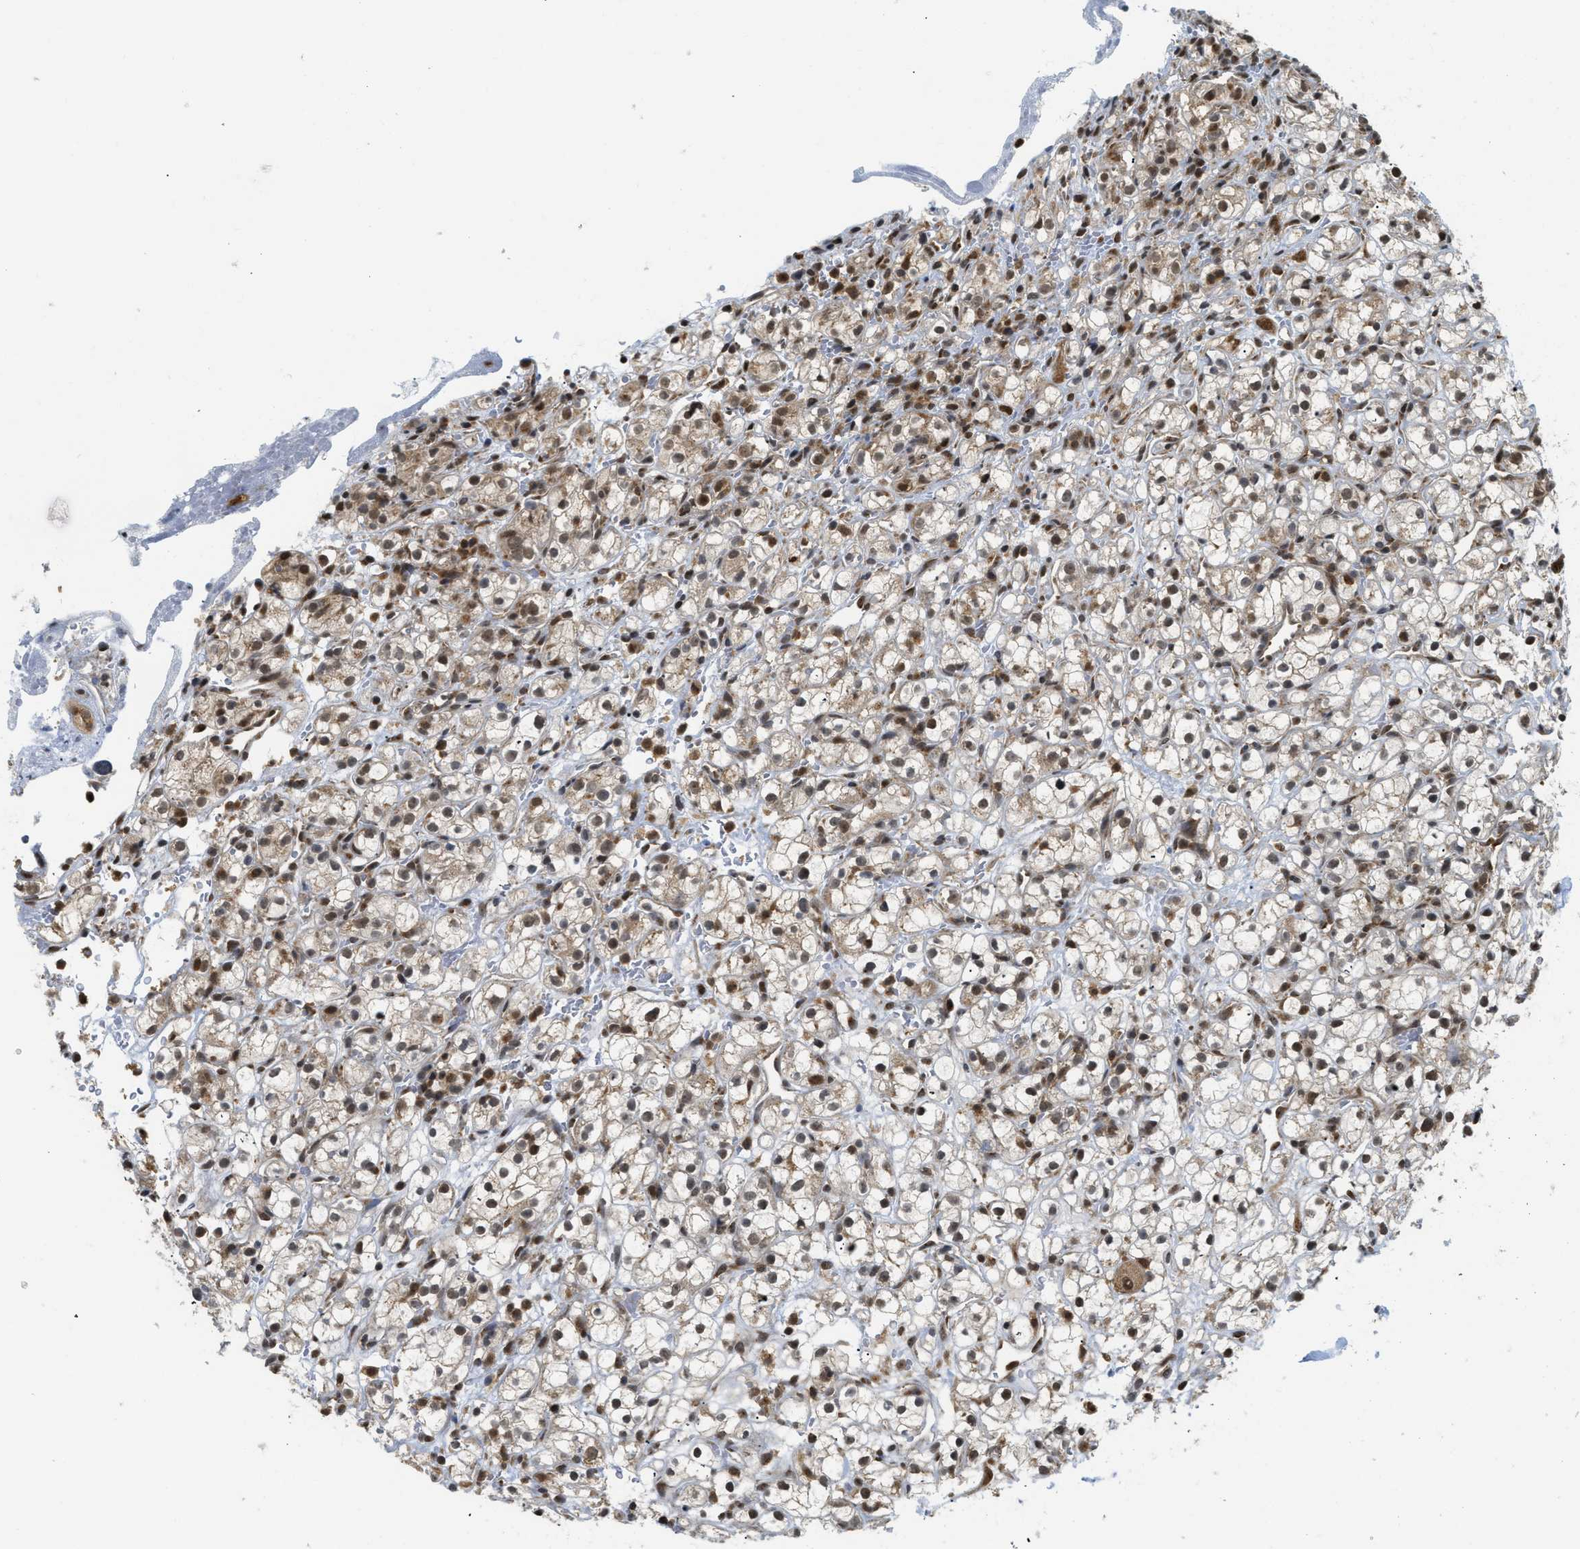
{"staining": {"intensity": "moderate", "quantity": ">75%", "location": "cytoplasmic/membranous,nuclear"}, "tissue": "renal cancer", "cell_type": "Tumor cells", "image_type": "cancer", "snomed": [{"axis": "morphology", "description": "Adenocarcinoma, NOS"}, {"axis": "topography", "description": "Kidney"}], "caption": "A brown stain highlights moderate cytoplasmic/membranous and nuclear positivity of a protein in renal adenocarcinoma tumor cells.", "gene": "TACC1", "patient": {"sex": "male", "age": 61}}